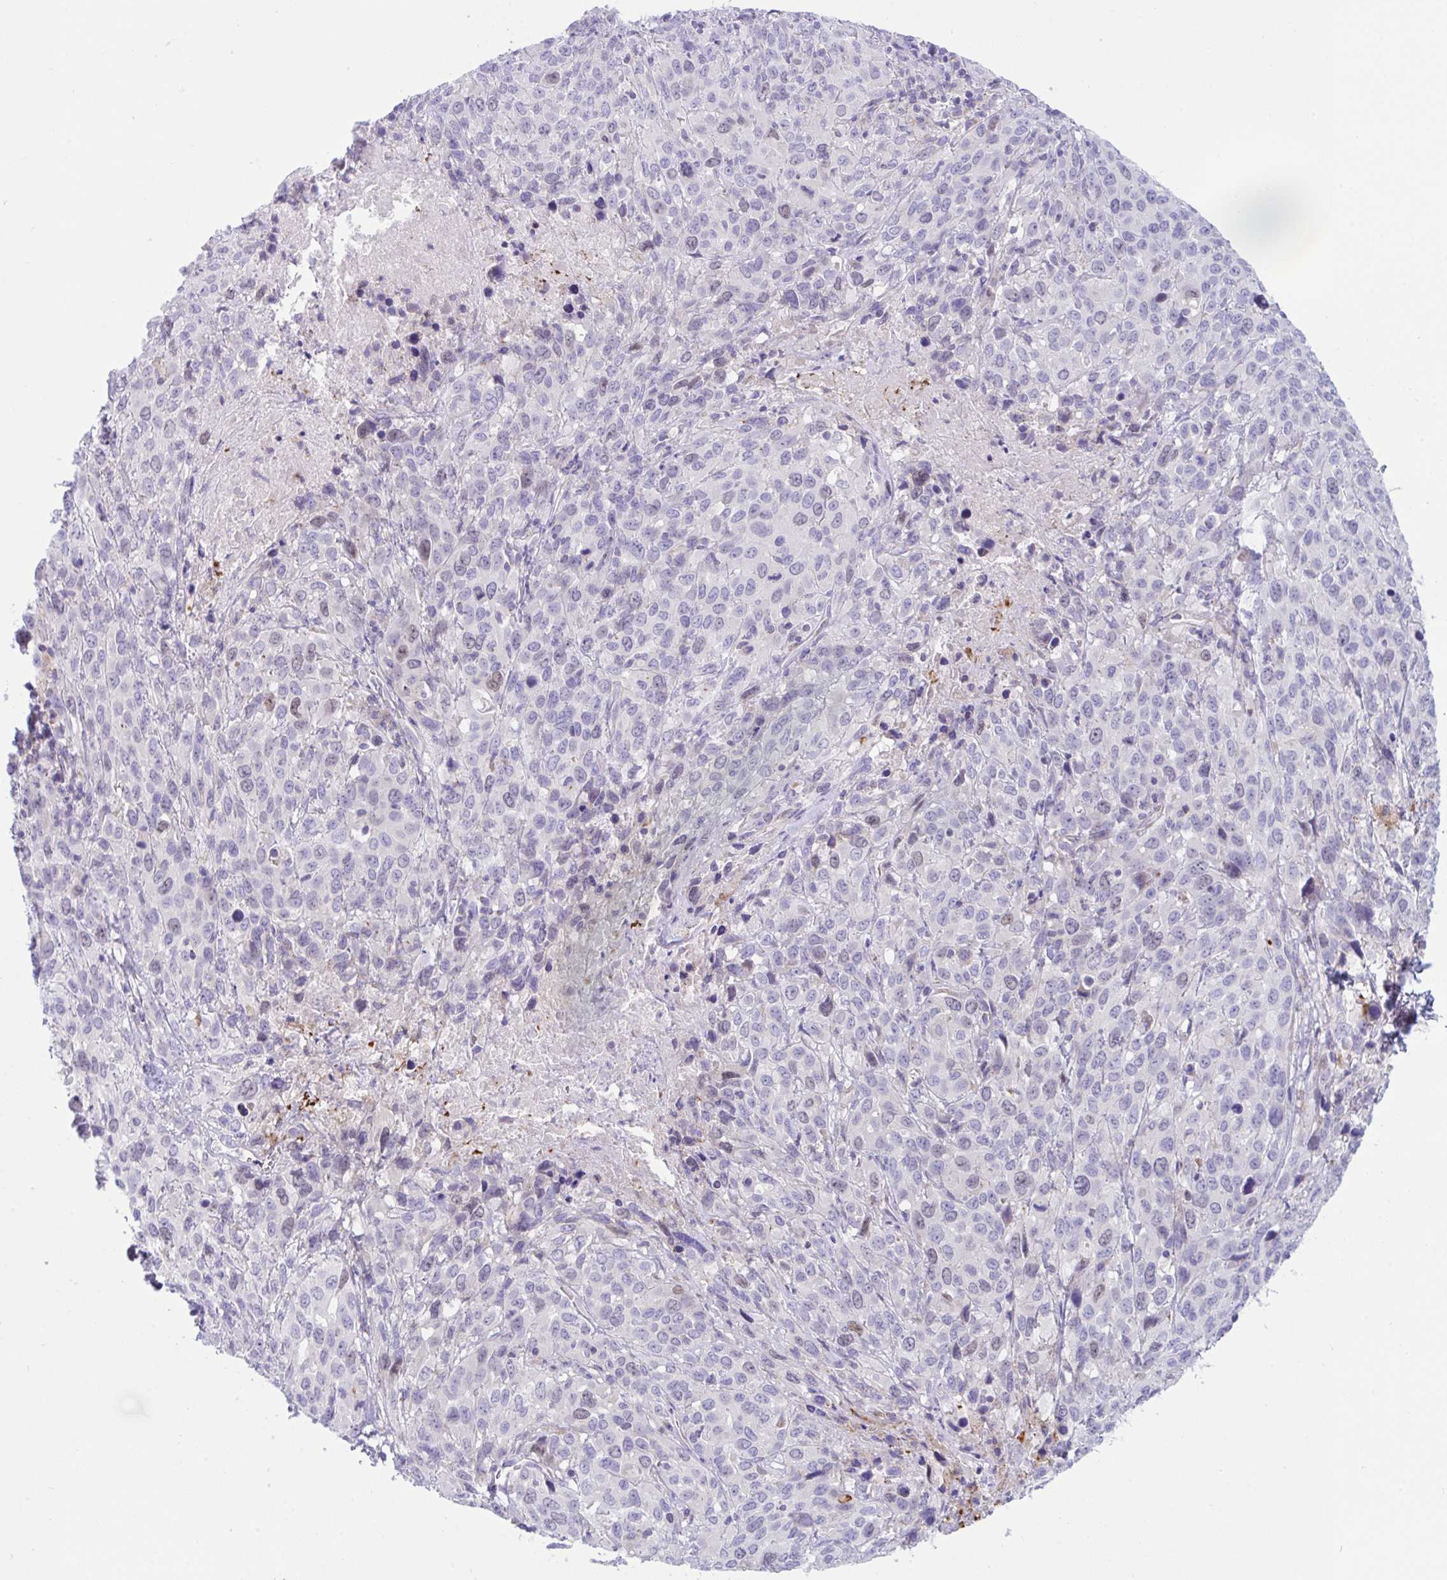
{"staining": {"intensity": "negative", "quantity": "none", "location": "none"}, "tissue": "cervical cancer", "cell_type": "Tumor cells", "image_type": "cancer", "snomed": [{"axis": "morphology", "description": "Normal tissue, NOS"}, {"axis": "morphology", "description": "Squamous cell carcinoma, NOS"}, {"axis": "topography", "description": "Cervix"}], "caption": "Immunohistochemistry of cervical cancer (squamous cell carcinoma) reveals no positivity in tumor cells.", "gene": "DTX3", "patient": {"sex": "female", "age": 51}}